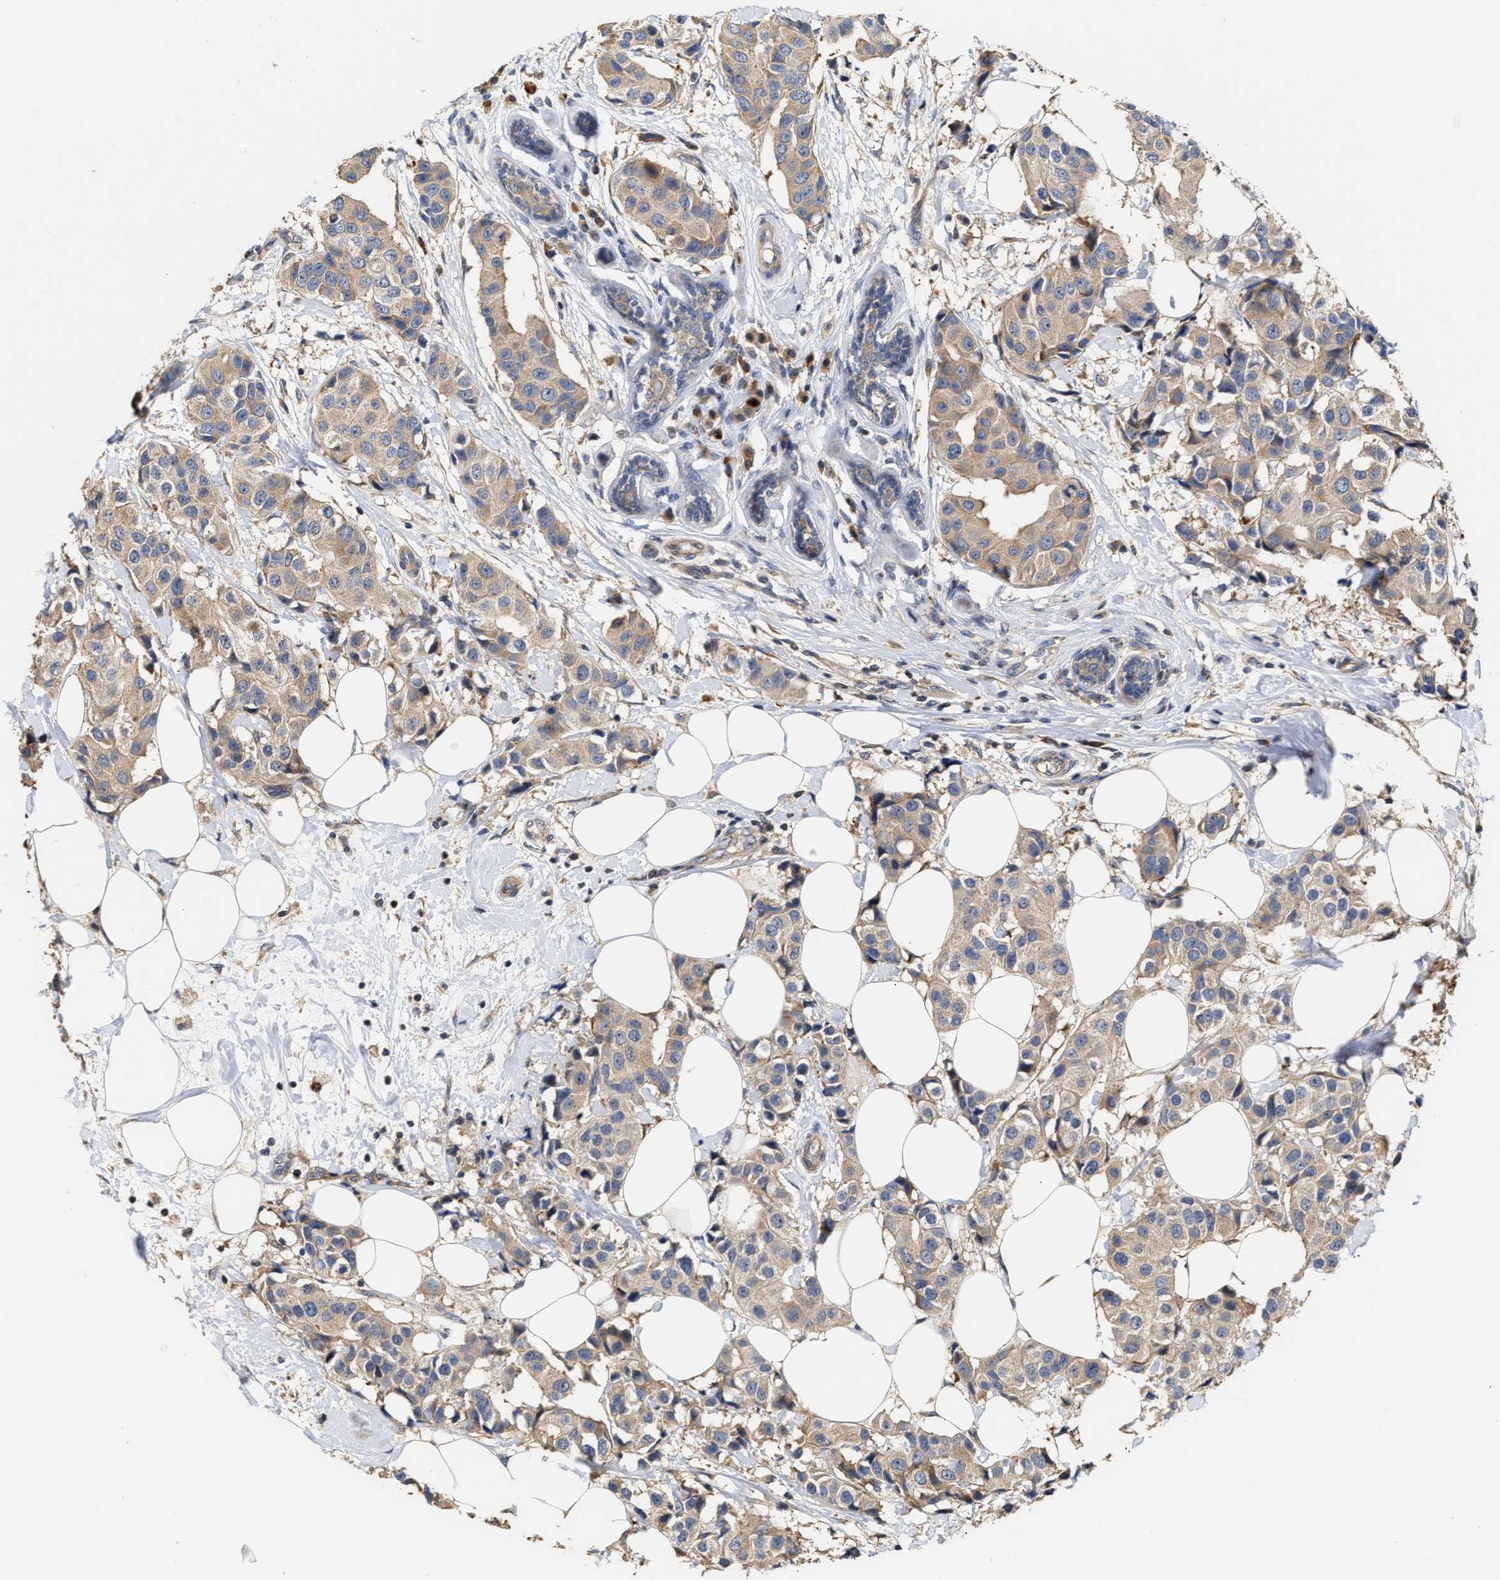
{"staining": {"intensity": "weak", "quantity": ">75%", "location": "cytoplasmic/membranous"}, "tissue": "breast cancer", "cell_type": "Tumor cells", "image_type": "cancer", "snomed": [{"axis": "morphology", "description": "Normal tissue, NOS"}, {"axis": "morphology", "description": "Duct carcinoma"}, {"axis": "topography", "description": "Breast"}], "caption": "Immunohistochemical staining of human infiltrating ductal carcinoma (breast) displays low levels of weak cytoplasmic/membranous staining in about >75% of tumor cells.", "gene": "CLIP2", "patient": {"sex": "female", "age": 39}}